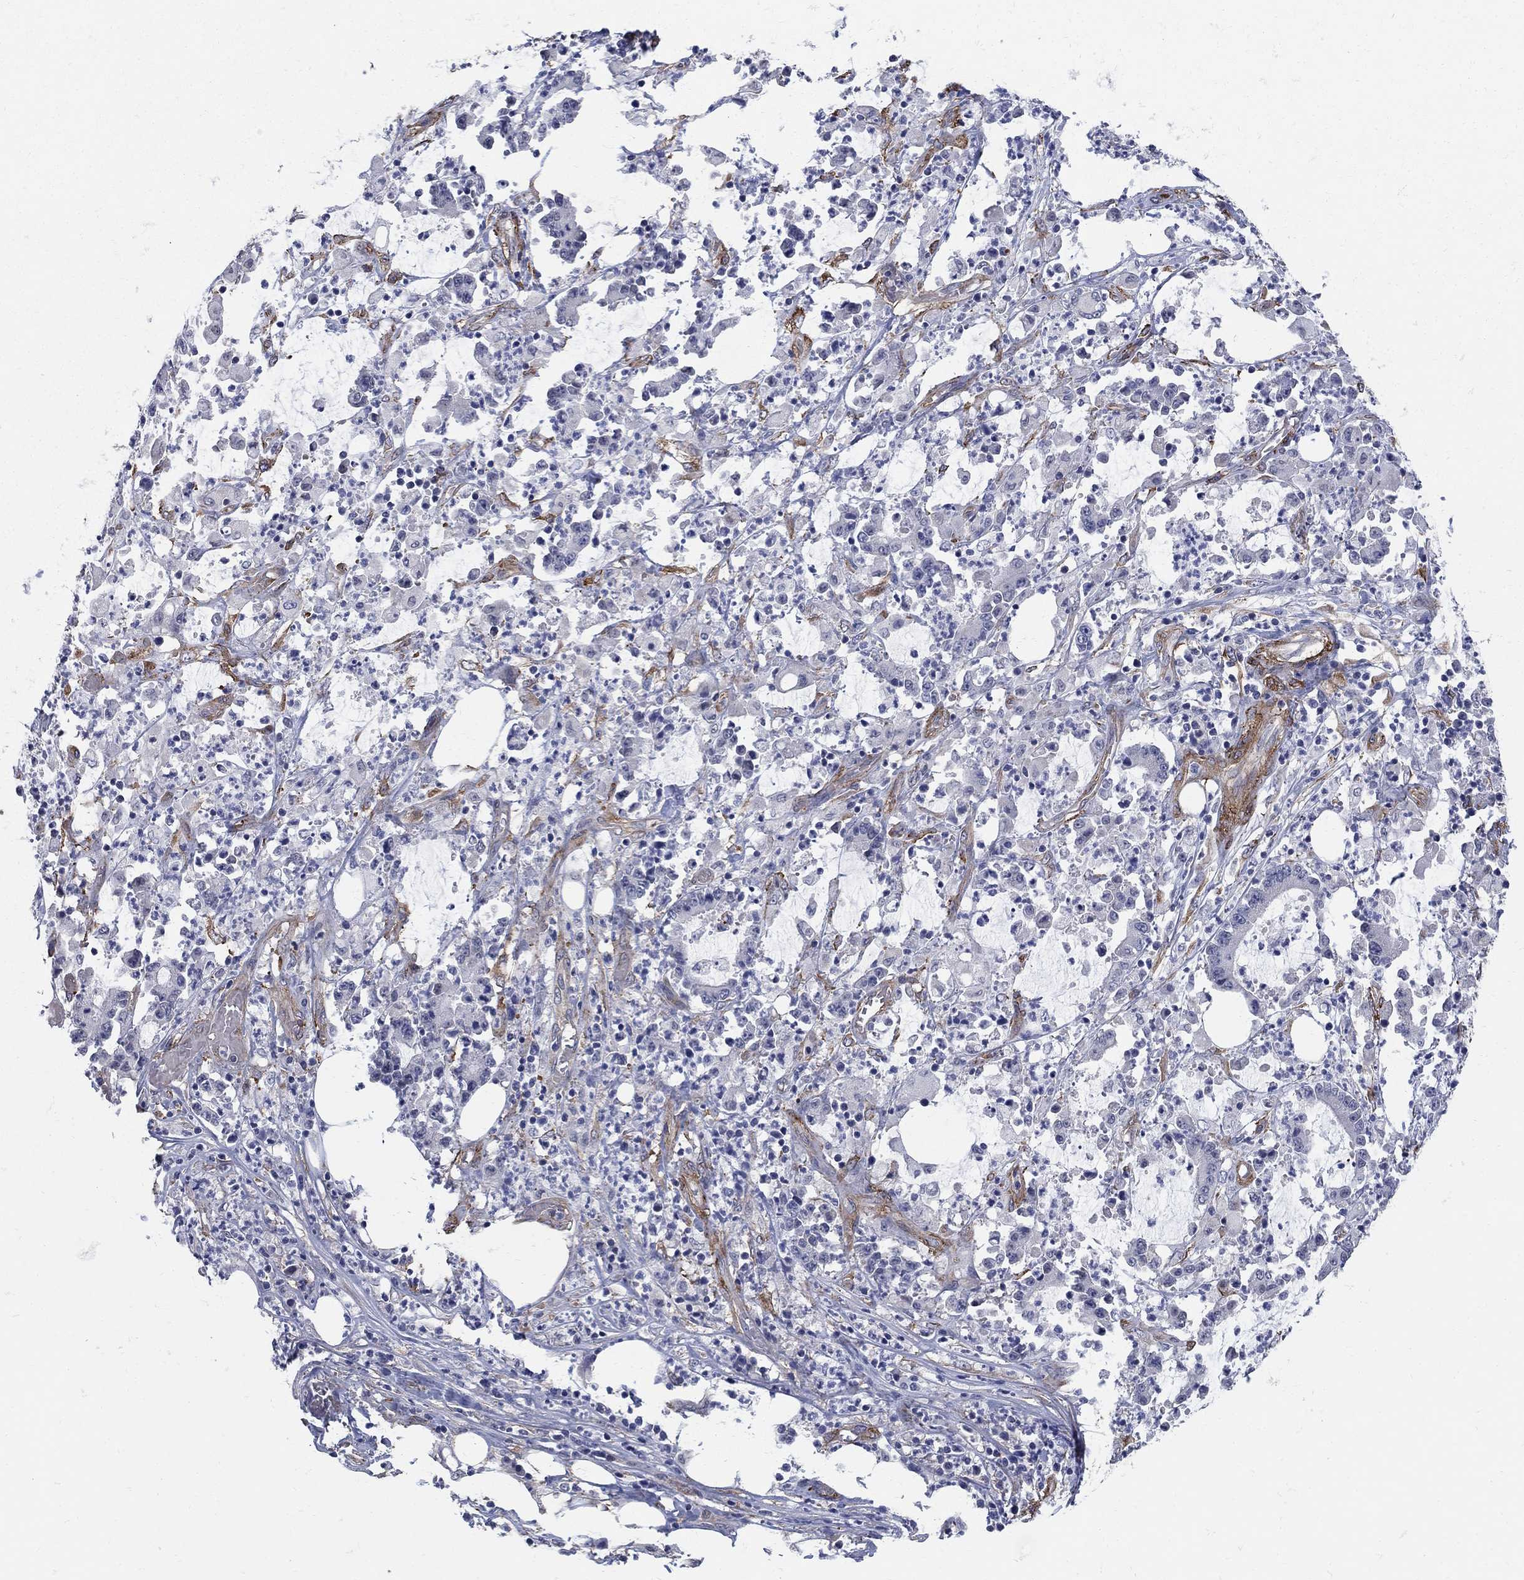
{"staining": {"intensity": "negative", "quantity": "none", "location": "none"}, "tissue": "stomach cancer", "cell_type": "Tumor cells", "image_type": "cancer", "snomed": [{"axis": "morphology", "description": "Adenocarcinoma, NOS"}, {"axis": "topography", "description": "Stomach, upper"}], "caption": "A high-resolution image shows immunohistochemistry staining of stomach cancer (adenocarcinoma), which reveals no significant expression in tumor cells.", "gene": "SEPTIN8", "patient": {"sex": "male", "age": 68}}